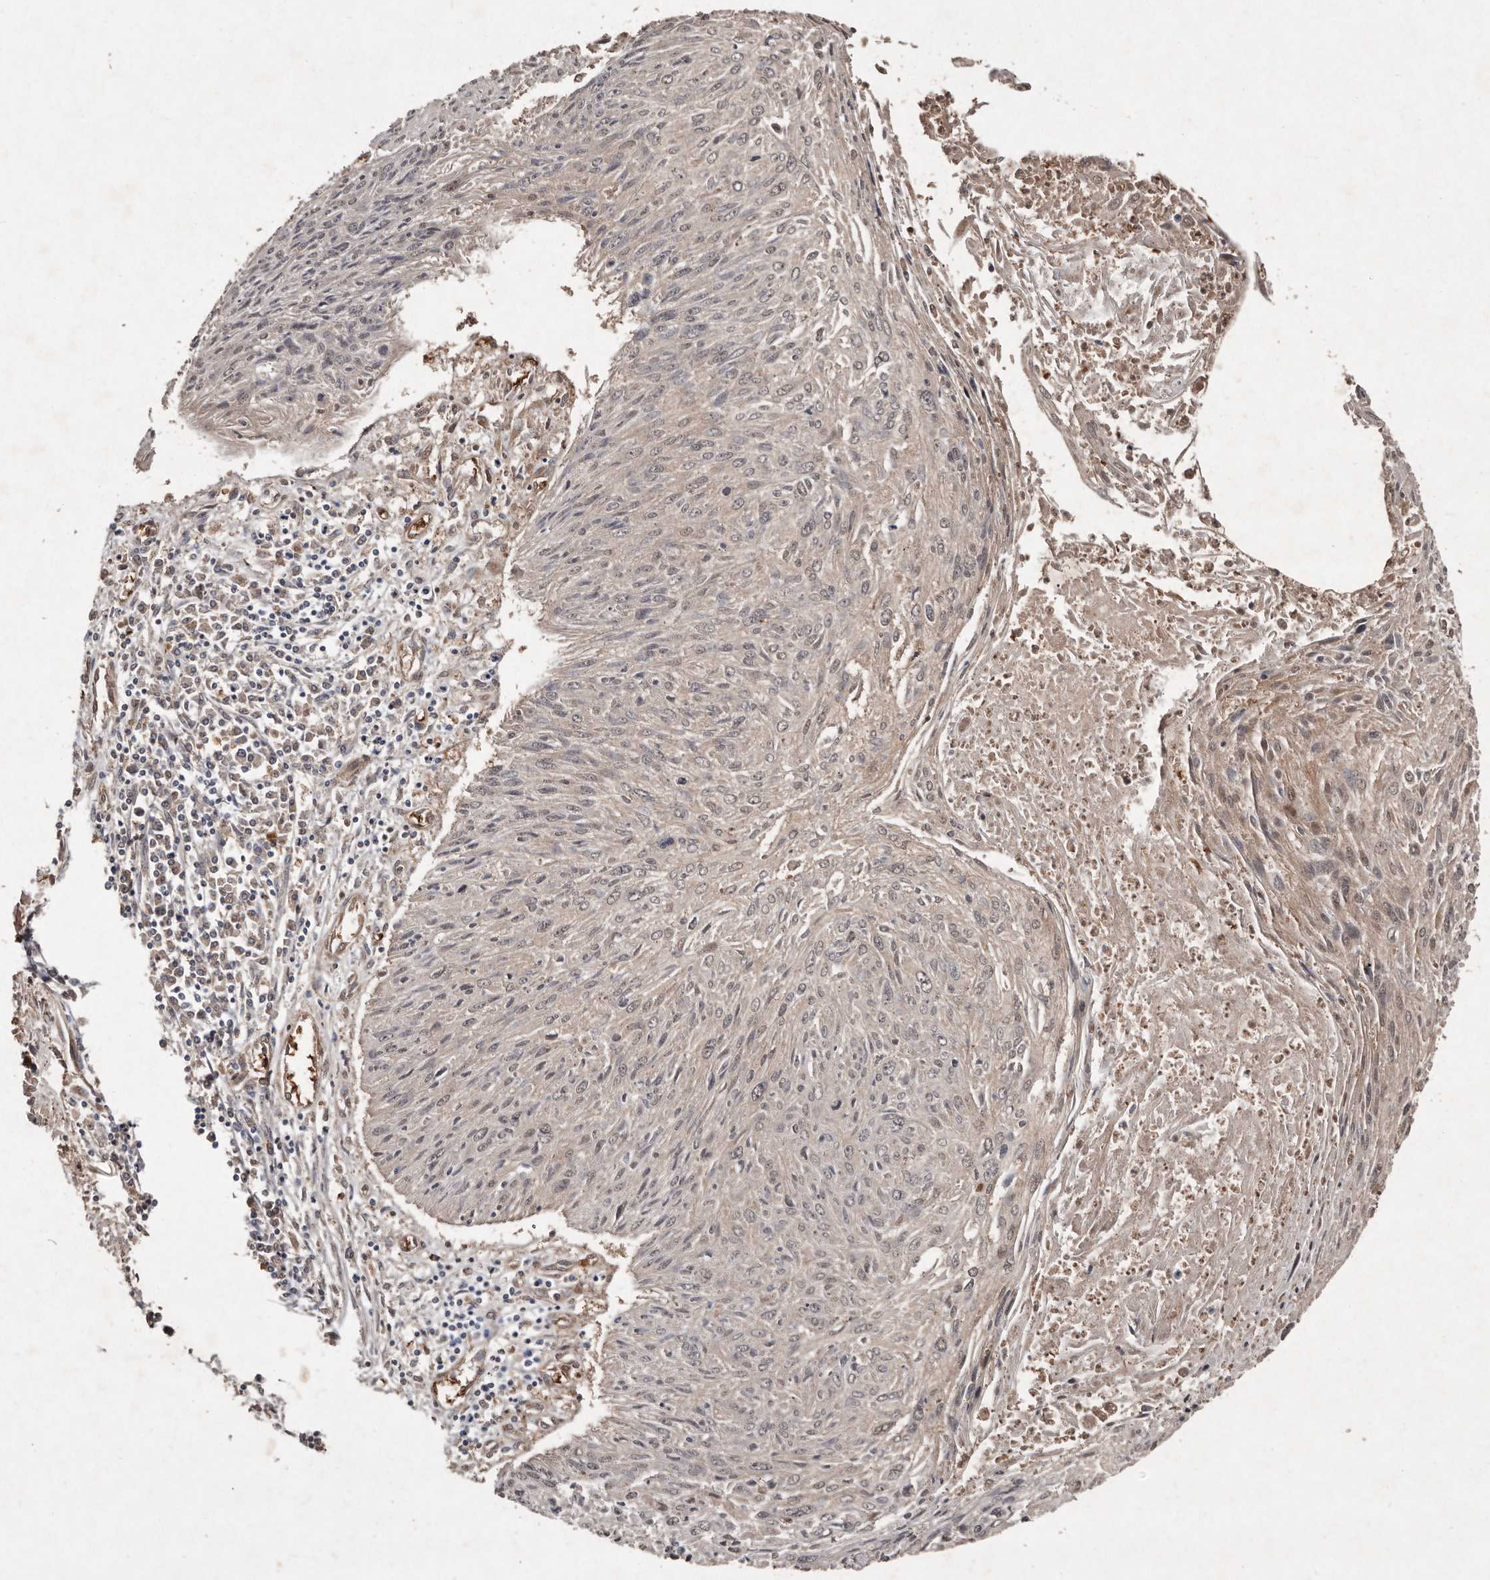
{"staining": {"intensity": "negative", "quantity": "none", "location": "none"}, "tissue": "cervical cancer", "cell_type": "Tumor cells", "image_type": "cancer", "snomed": [{"axis": "morphology", "description": "Squamous cell carcinoma, NOS"}, {"axis": "topography", "description": "Cervix"}], "caption": "Histopathology image shows no protein expression in tumor cells of squamous cell carcinoma (cervical) tissue.", "gene": "DIP2C", "patient": {"sex": "female", "age": 51}}